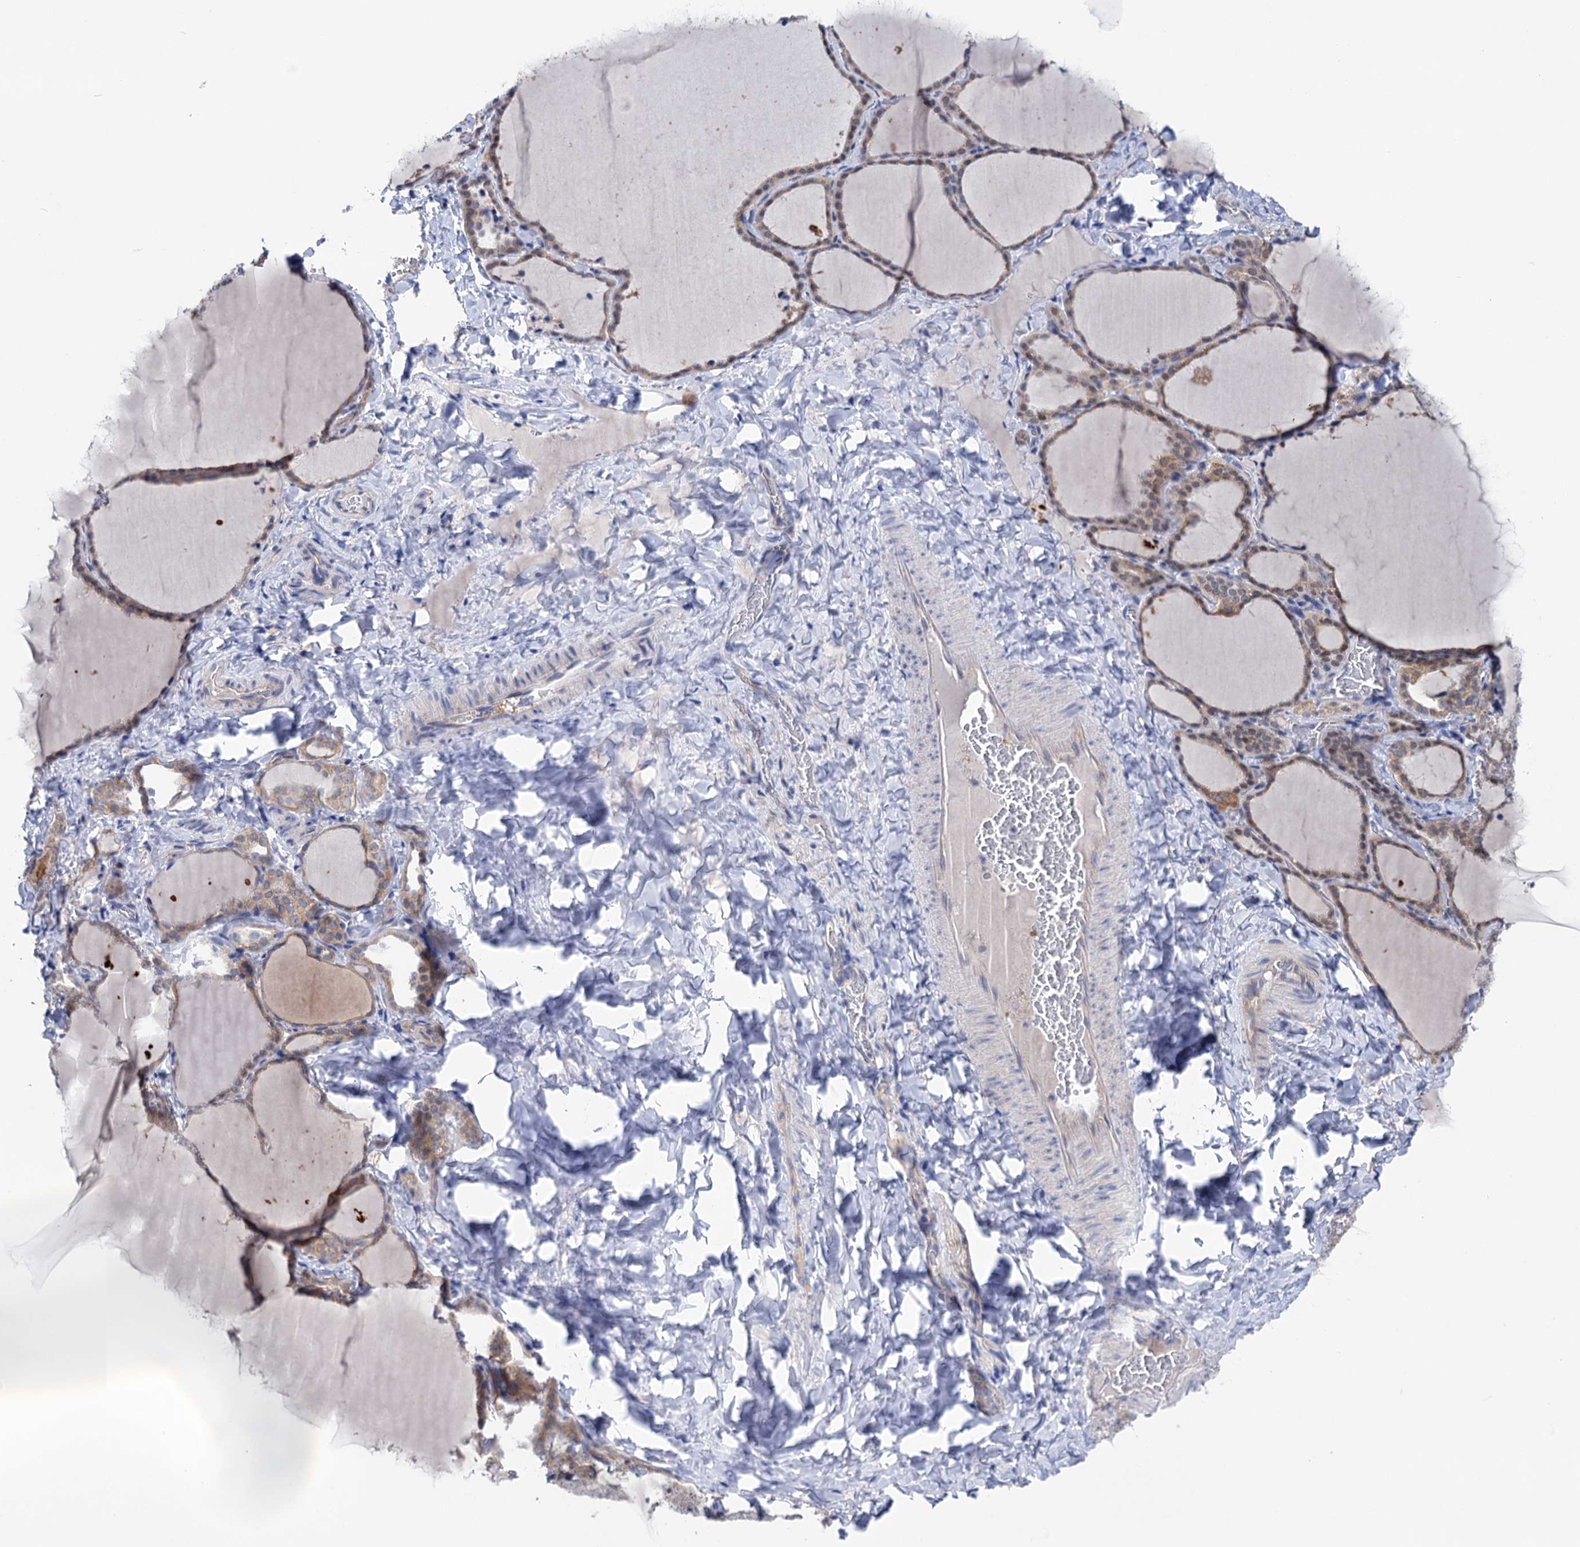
{"staining": {"intensity": "weak", "quantity": ">75%", "location": "cytoplasmic/membranous"}, "tissue": "thyroid gland", "cell_type": "Glandular cells", "image_type": "normal", "snomed": [{"axis": "morphology", "description": "Normal tissue, NOS"}, {"axis": "topography", "description": "Thyroid gland"}], "caption": "IHC photomicrograph of benign thyroid gland: human thyroid gland stained using IHC exhibits low levels of weak protein expression localized specifically in the cytoplasmic/membranous of glandular cells, appearing as a cytoplasmic/membranous brown color.", "gene": "ZNRD2", "patient": {"sex": "female", "age": 22}}